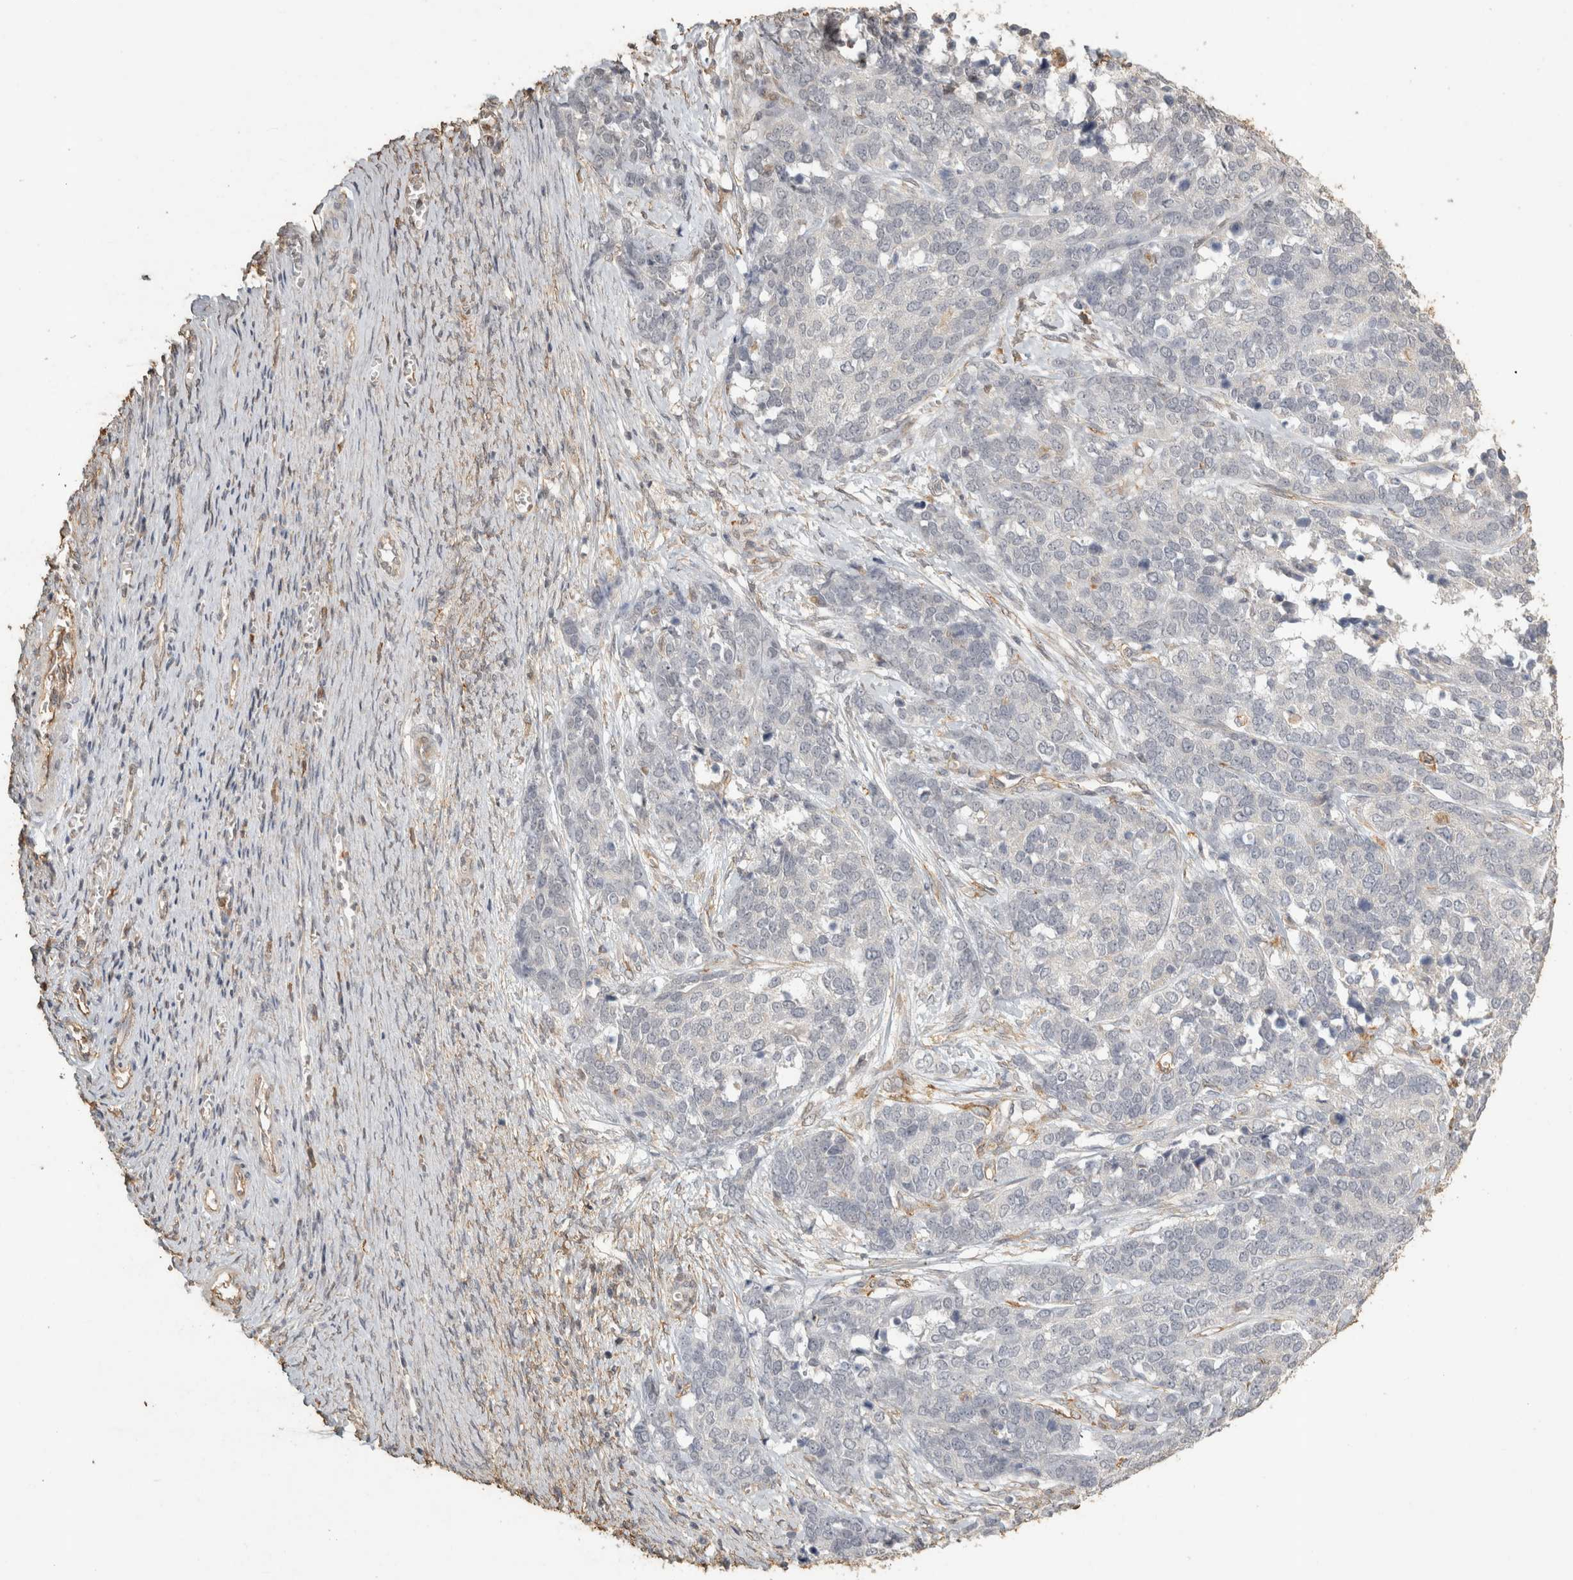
{"staining": {"intensity": "negative", "quantity": "none", "location": "none"}, "tissue": "ovarian cancer", "cell_type": "Tumor cells", "image_type": "cancer", "snomed": [{"axis": "morphology", "description": "Cystadenocarcinoma, serous, NOS"}, {"axis": "topography", "description": "Ovary"}], "caption": "Micrograph shows no significant protein expression in tumor cells of serous cystadenocarcinoma (ovarian).", "gene": "REPS2", "patient": {"sex": "female", "age": 44}}